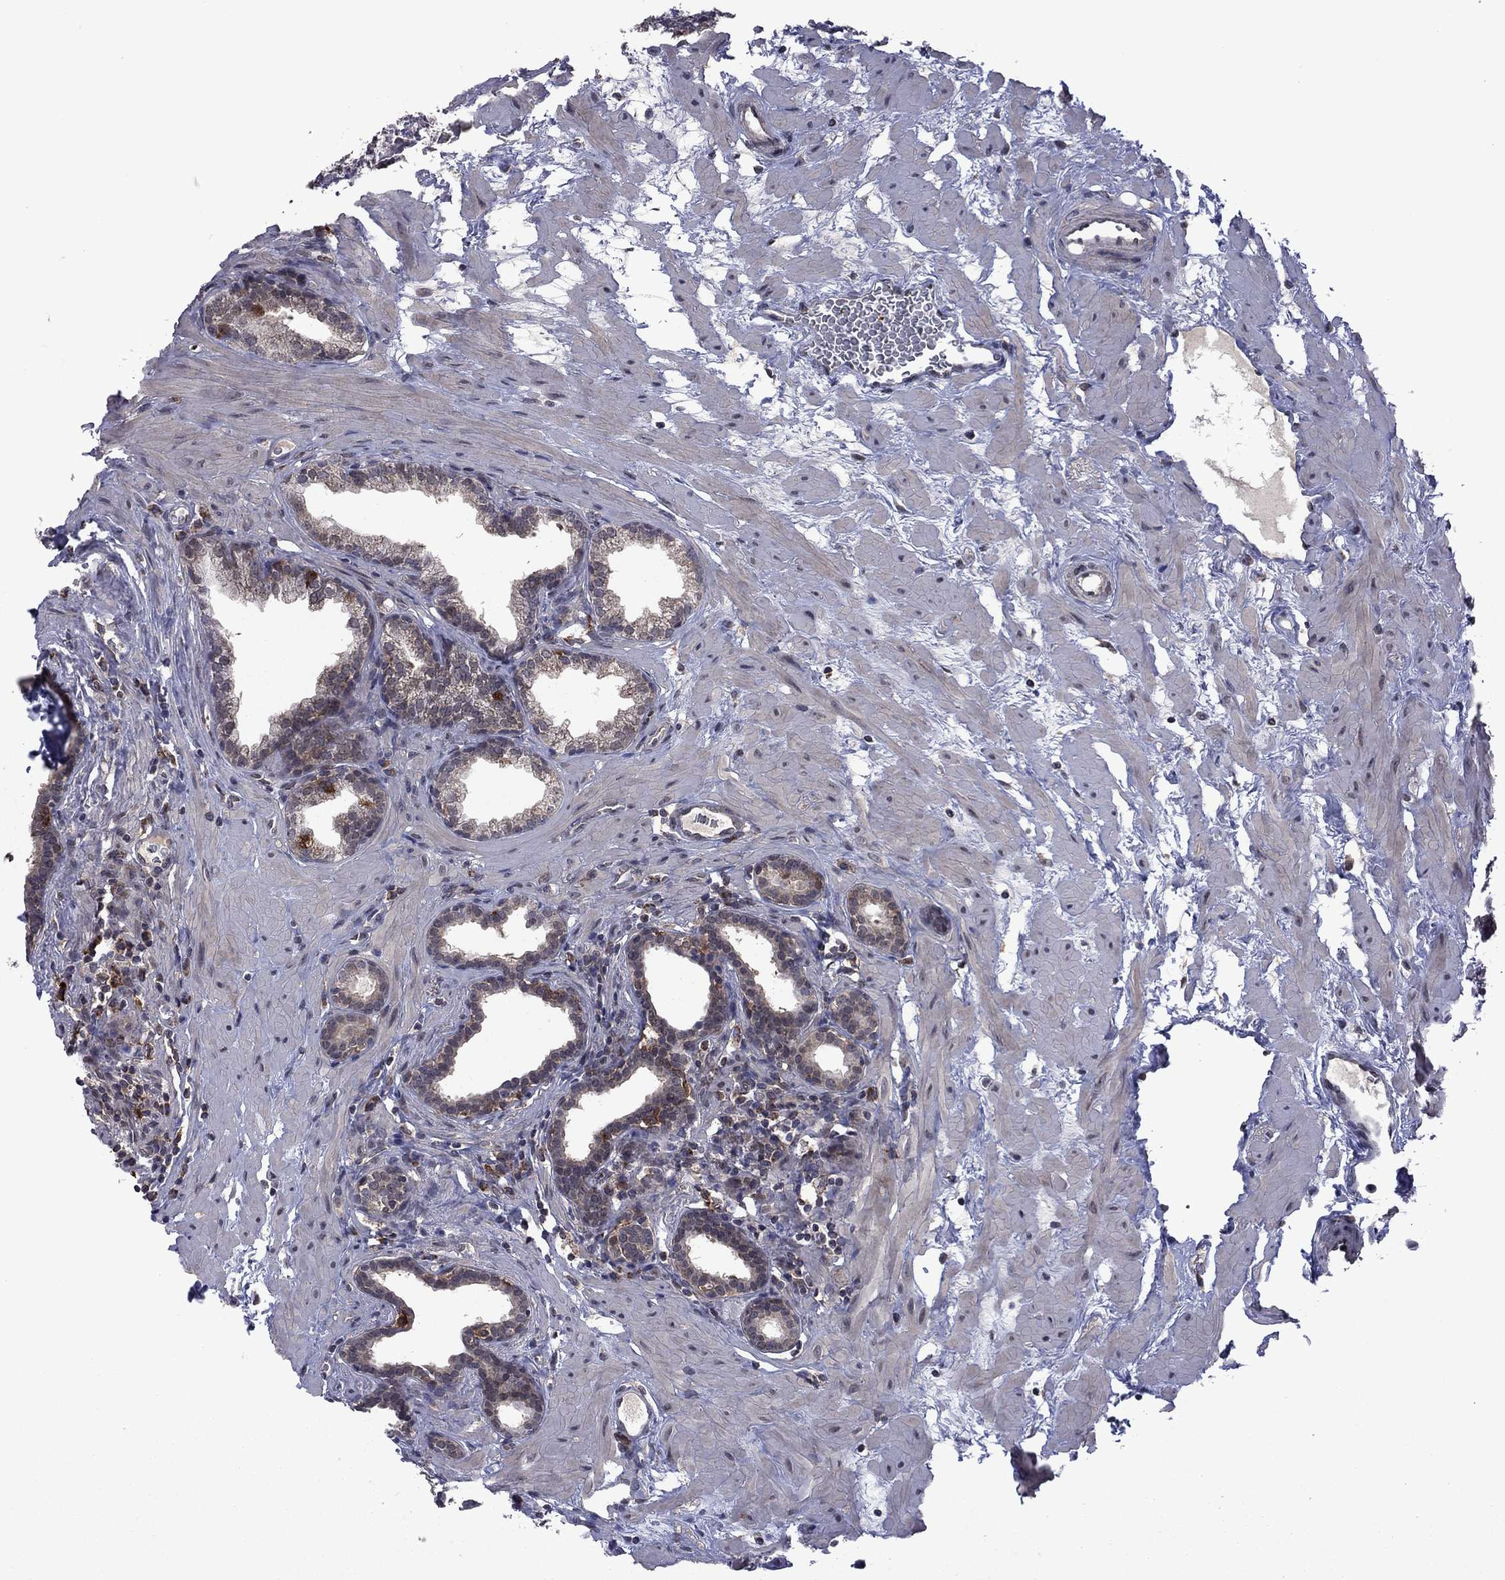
{"staining": {"intensity": "weak", "quantity": ">75%", "location": "cytoplasmic/membranous"}, "tissue": "prostate", "cell_type": "Glandular cells", "image_type": "normal", "snomed": [{"axis": "morphology", "description": "Normal tissue, NOS"}, {"axis": "topography", "description": "Prostate"}], "caption": "Immunohistochemical staining of benign prostate demonstrates low levels of weak cytoplasmic/membranous expression in about >75% of glandular cells. Immunohistochemistry stains the protein in brown and the nuclei are stained blue.", "gene": "GPAA1", "patient": {"sex": "male", "age": 37}}